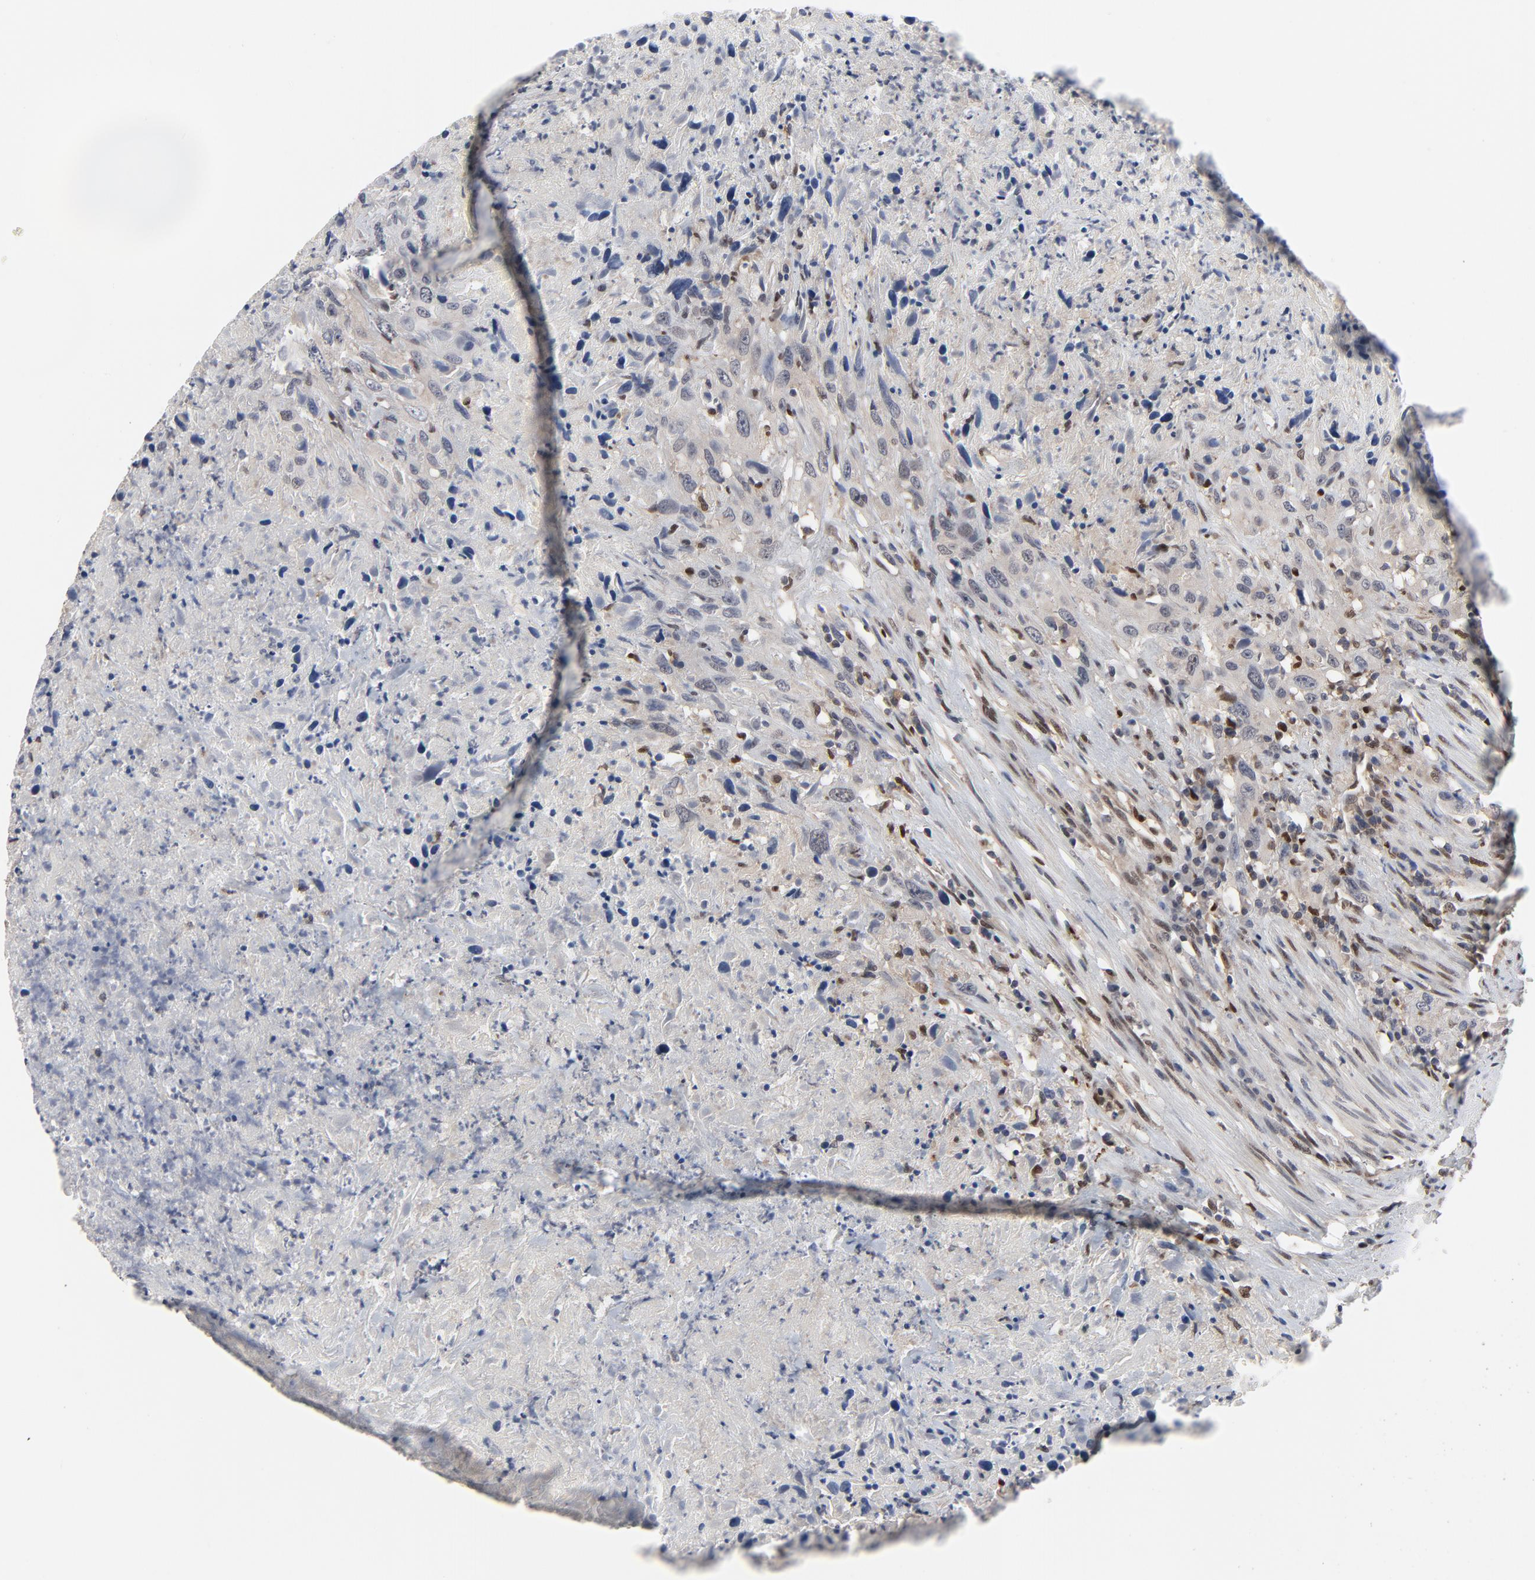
{"staining": {"intensity": "negative", "quantity": "none", "location": "none"}, "tissue": "urothelial cancer", "cell_type": "Tumor cells", "image_type": "cancer", "snomed": [{"axis": "morphology", "description": "Urothelial carcinoma, High grade"}, {"axis": "topography", "description": "Urinary bladder"}], "caption": "Tumor cells are negative for brown protein staining in urothelial carcinoma (high-grade).", "gene": "NFKB1", "patient": {"sex": "male", "age": 61}}